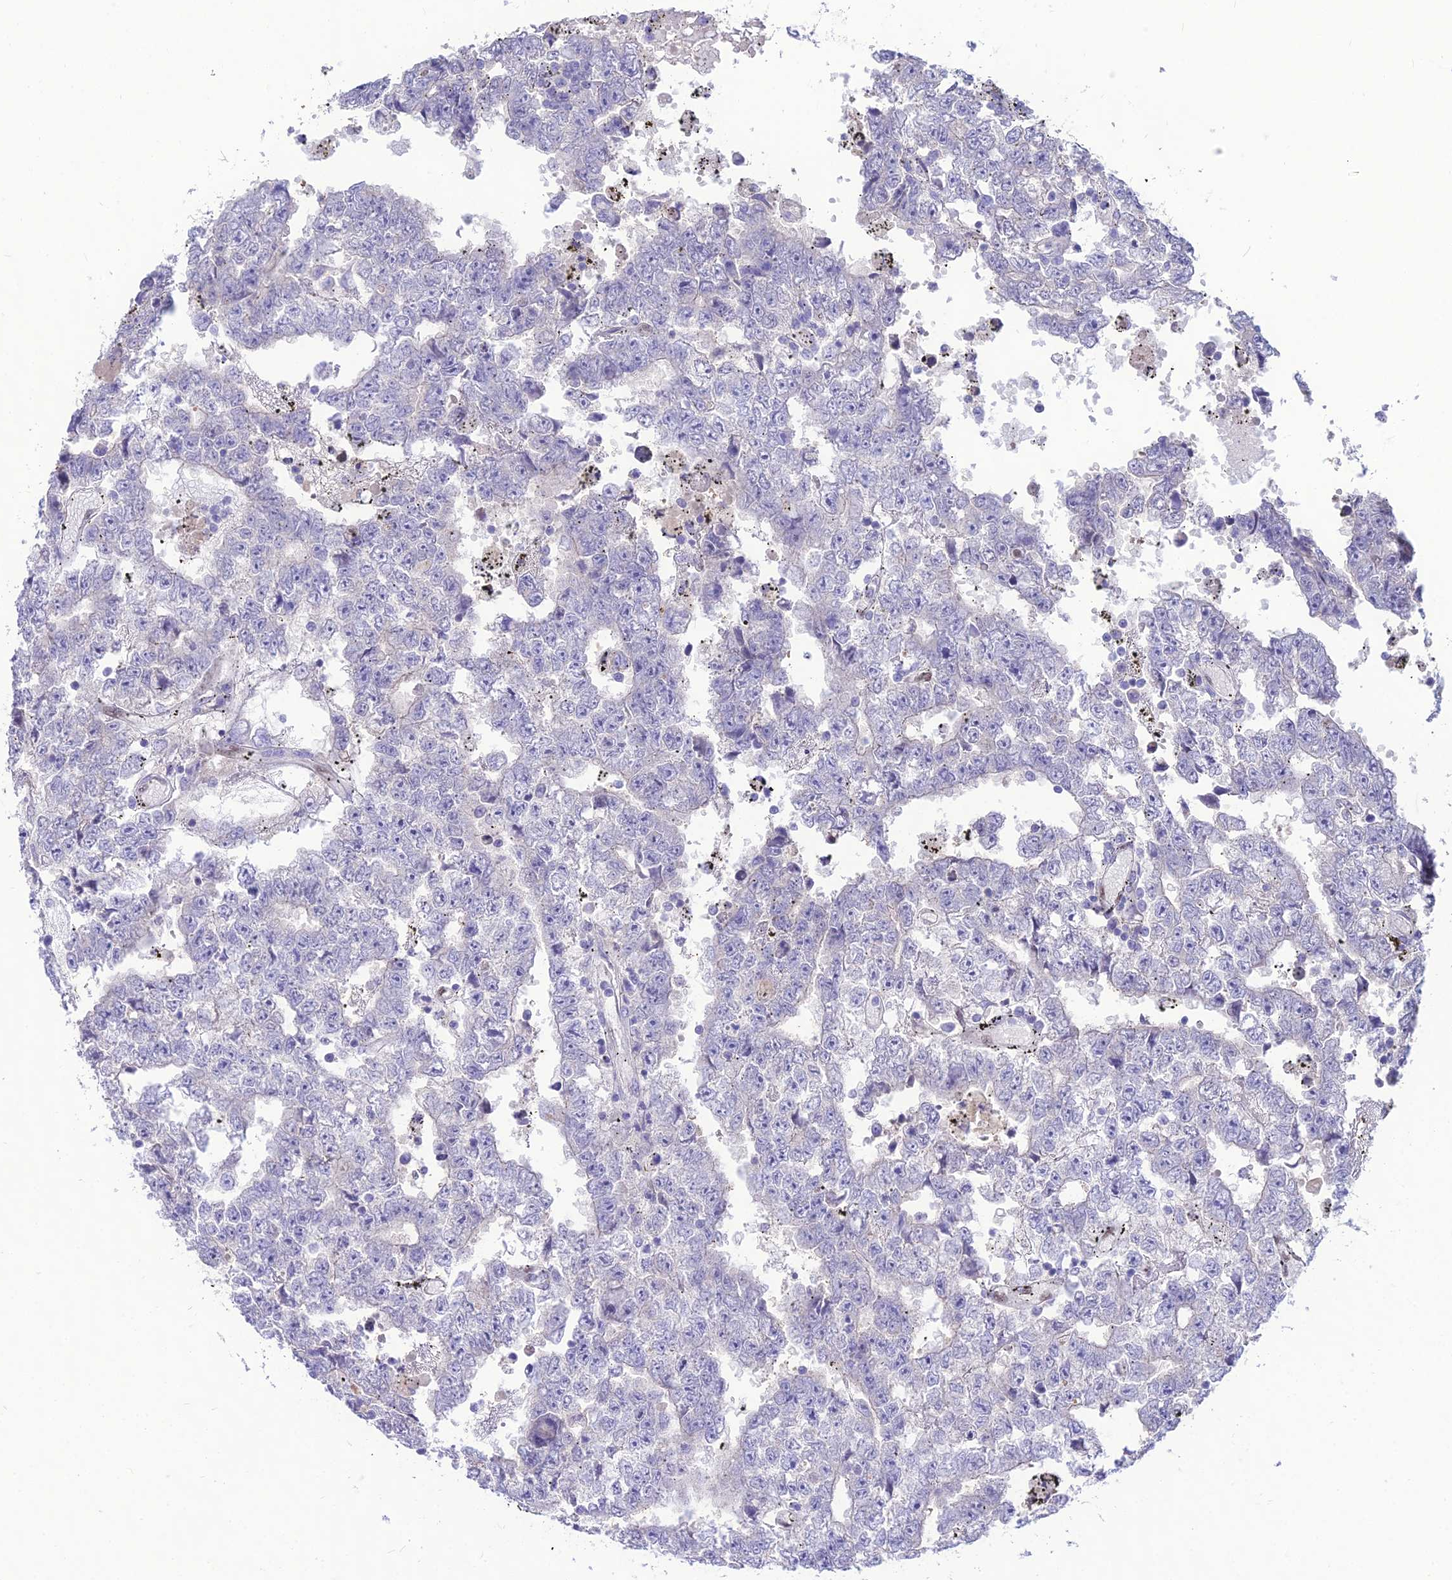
{"staining": {"intensity": "negative", "quantity": "none", "location": "none"}, "tissue": "testis cancer", "cell_type": "Tumor cells", "image_type": "cancer", "snomed": [{"axis": "morphology", "description": "Carcinoma, Embryonal, NOS"}, {"axis": "topography", "description": "Testis"}], "caption": "This is an IHC histopathology image of testis cancer (embryonal carcinoma). There is no staining in tumor cells.", "gene": "NOVA2", "patient": {"sex": "male", "age": 25}}